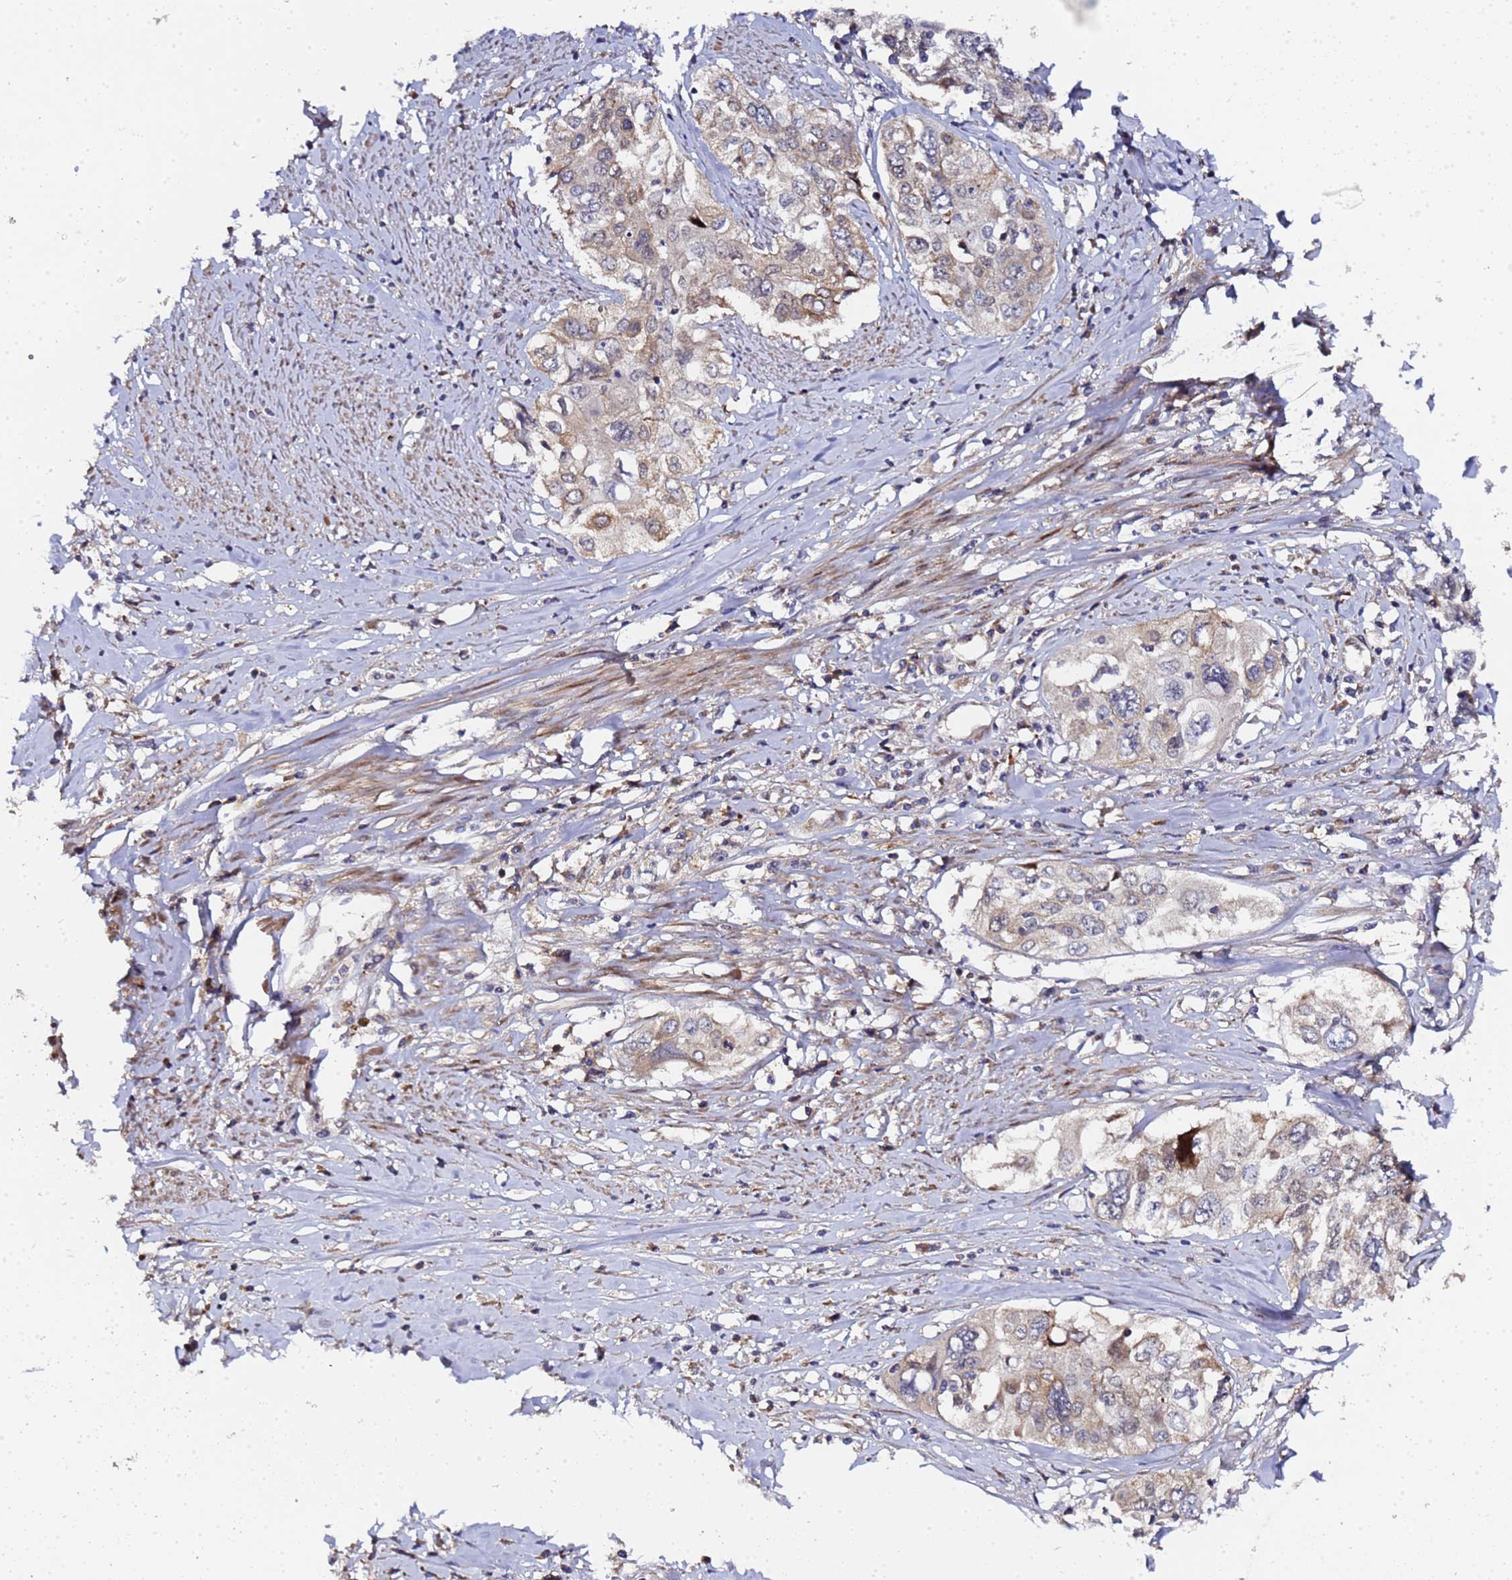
{"staining": {"intensity": "moderate", "quantity": "25%-75%", "location": "cytoplasmic/membranous"}, "tissue": "cervical cancer", "cell_type": "Tumor cells", "image_type": "cancer", "snomed": [{"axis": "morphology", "description": "Squamous cell carcinoma, NOS"}, {"axis": "topography", "description": "Cervix"}], "caption": "The photomicrograph demonstrates a brown stain indicating the presence of a protein in the cytoplasmic/membranous of tumor cells in squamous cell carcinoma (cervical). The staining was performed using DAB (3,3'-diaminobenzidine) to visualize the protein expression in brown, while the nuclei were stained in blue with hematoxylin (Magnification: 20x).", "gene": "MOCS1", "patient": {"sex": "female", "age": 31}}